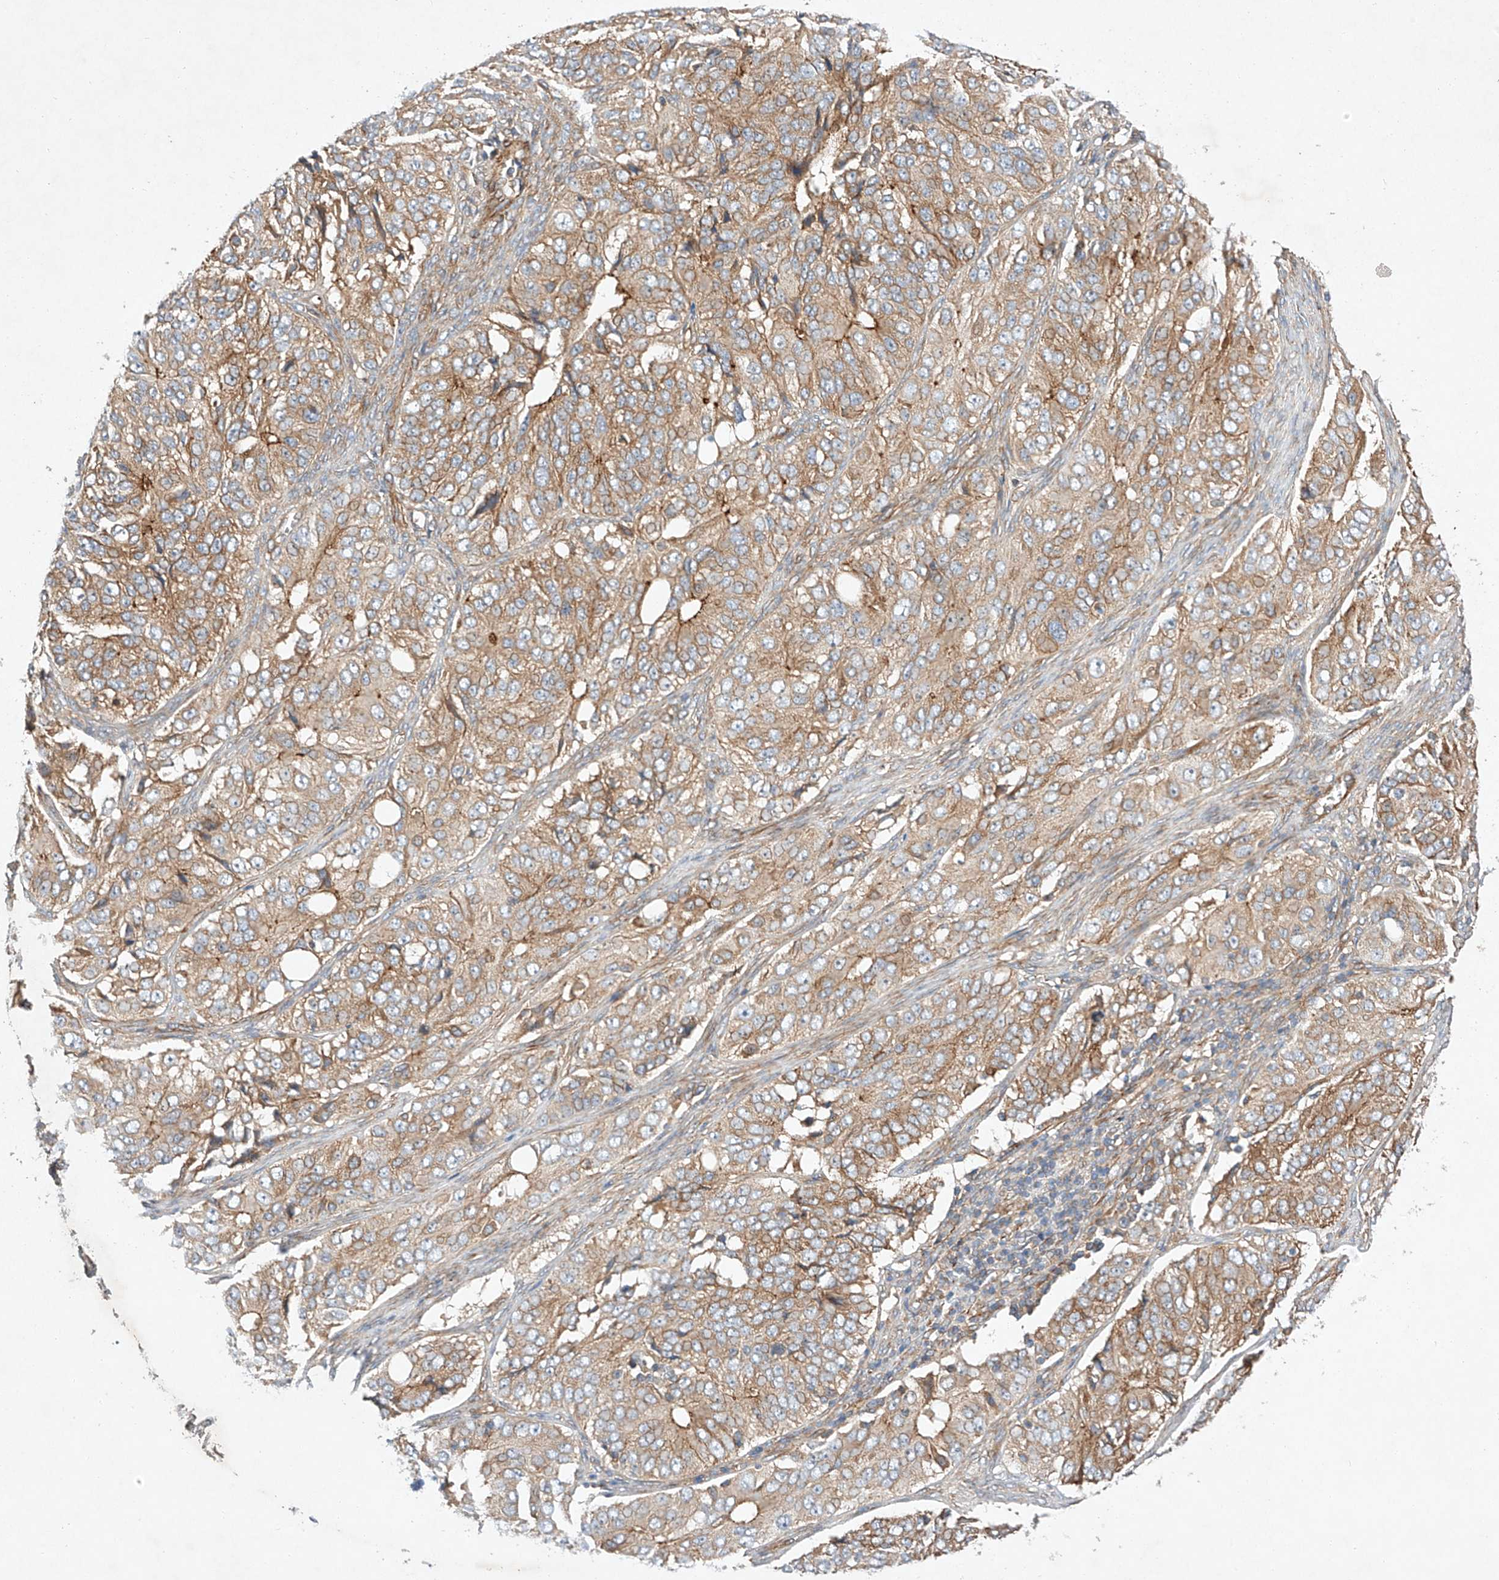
{"staining": {"intensity": "moderate", "quantity": ">75%", "location": "cytoplasmic/membranous"}, "tissue": "ovarian cancer", "cell_type": "Tumor cells", "image_type": "cancer", "snomed": [{"axis": "morphology", "description": "Carcinoma, endometroid"}, {"axis": "topography", "description": "Ovary"}], "caption": "Ovarian endometroid carcinoma stained with immunohistochemistry reveals moderate cytoplasmic/membranous positivity in approximately >75% of tumor cells.", "gene": "RAB23", "patient": {"sex": "female", "age": 51}}